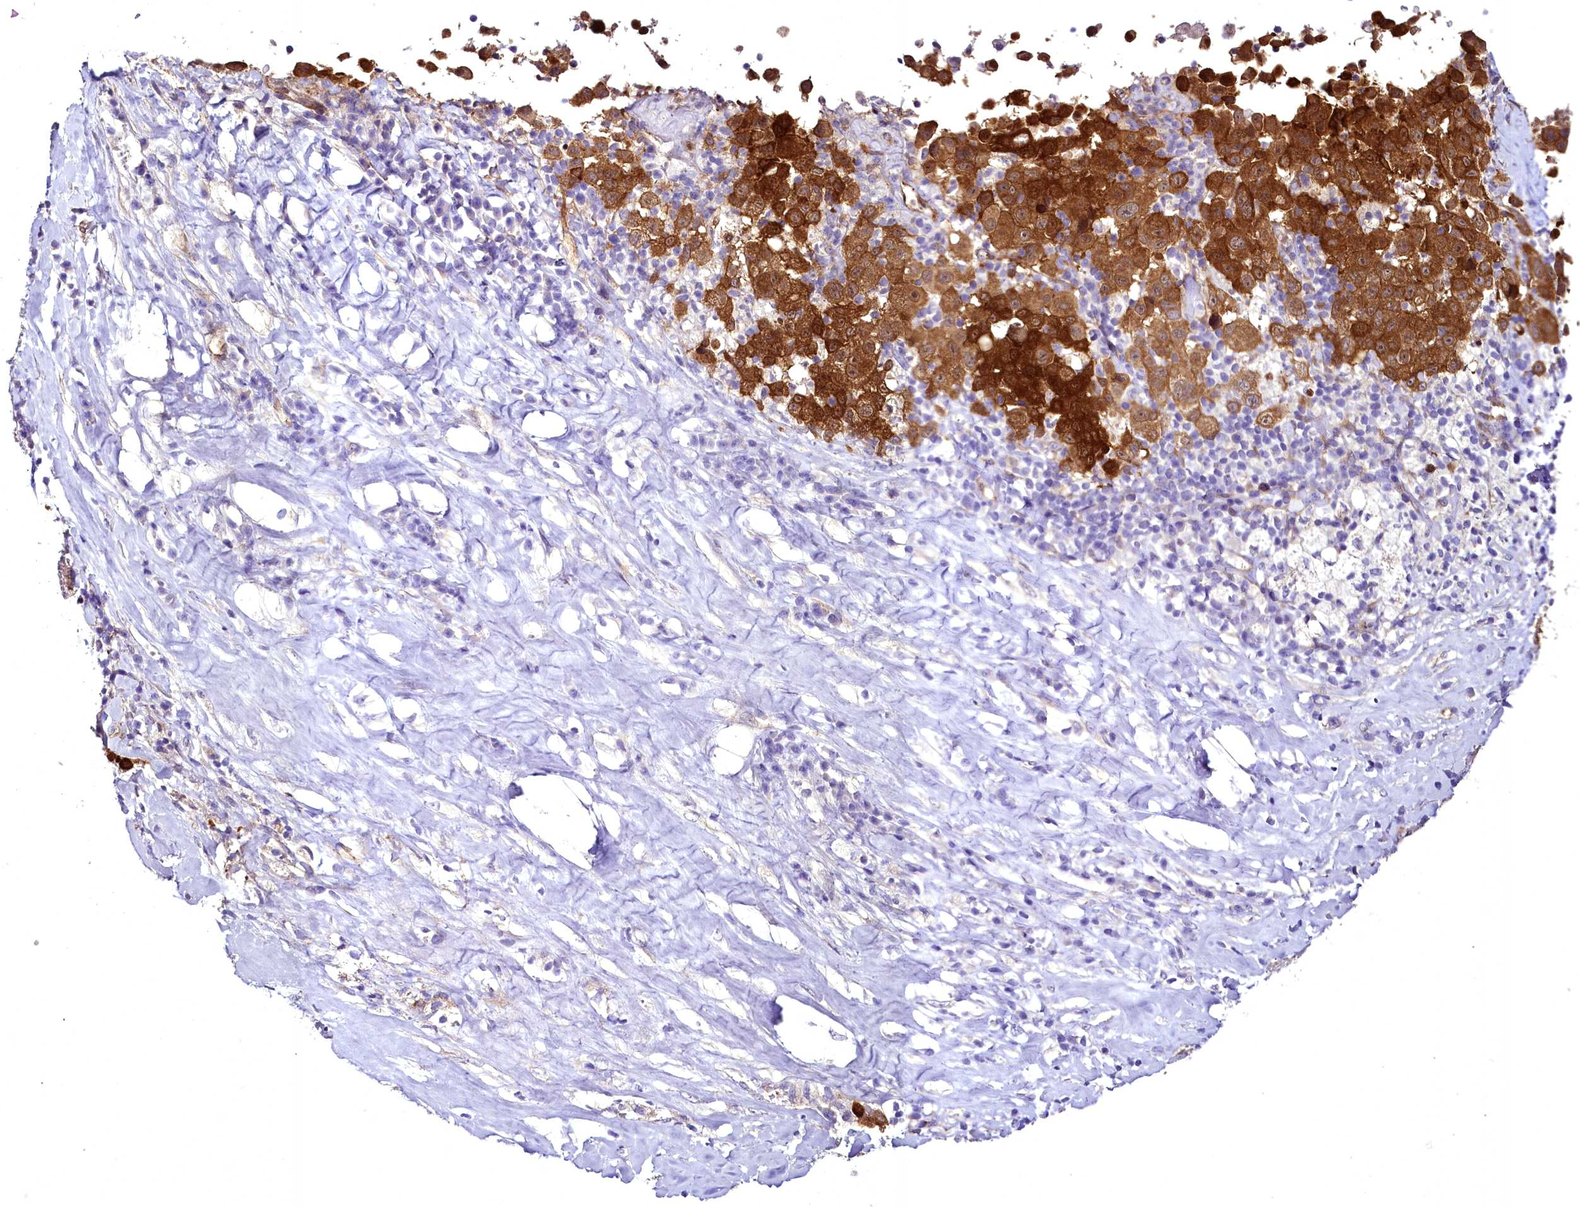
{"staining": {"intensity": "strong", "quantity": ">75%", "location": "cytoplasmic/membranous"}, "tissue": "melanoma", "cell_type": "Tumor cells", "image_type": "cancer", "snomed": [{"axis": "morphology", "description": "Malignant melanoma, Metastatic site"}, {"axis": "topography", "description": "Lymph node"}], "caption": "Approximately >75% of tumor cells in human malignant melanoma (metastatic site) reveal strong cytoplasmic/membranous protein staining as visualized by brown immunohistochemical staining.", "gene": "STXBP1", "patient": {"sex": "male", "age": 62}}